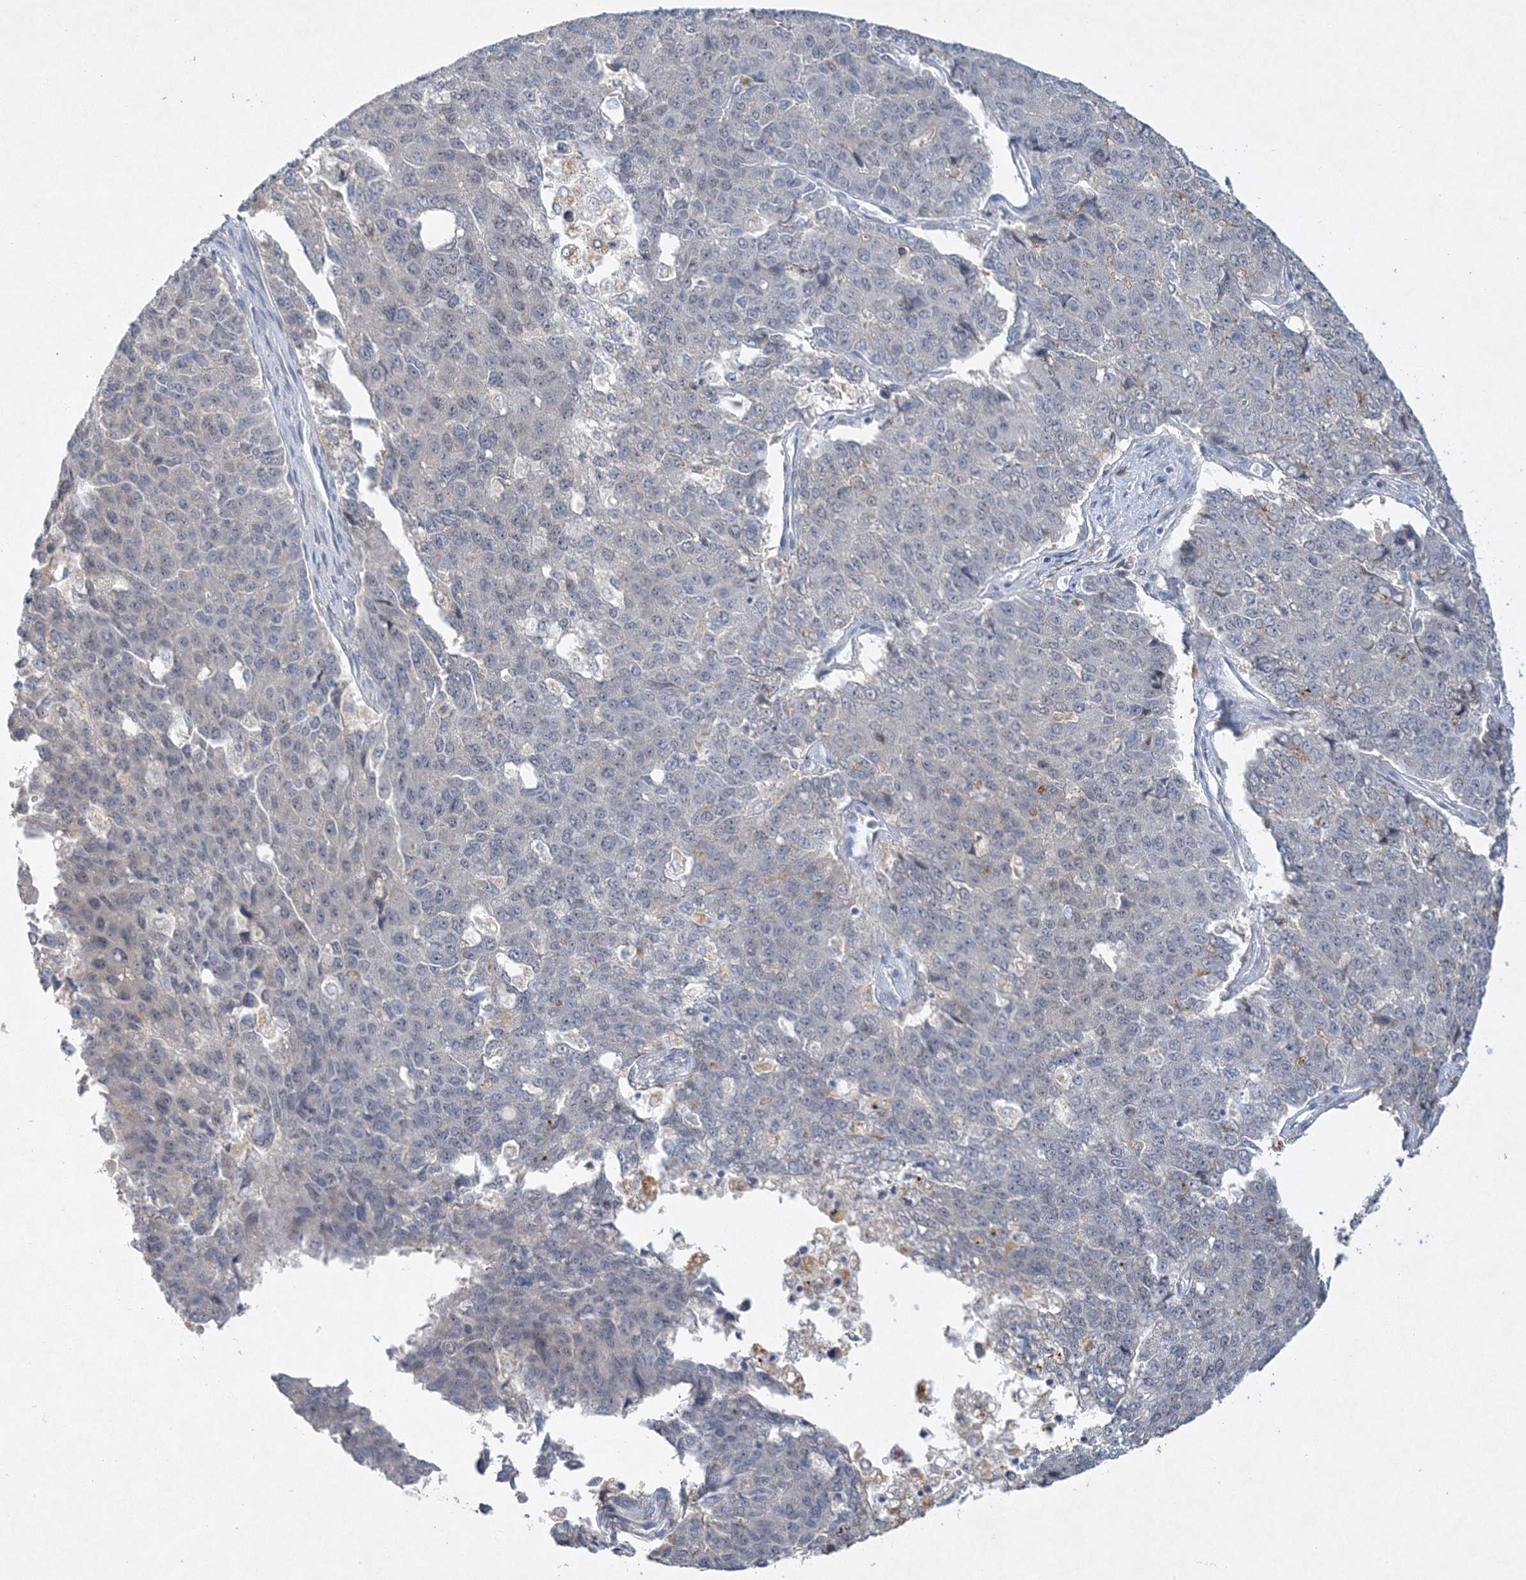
{"staining": {"intensity": "negative", "quantity": "none", "location": "none"}, "tissue": "pancreatic cancer", "cell_type": "Tumor cells", "image_type": "cancer", "snomed": [{"axis": "morphology", "description": "Adenocarcinoma, NOS"}, {"axis": "topography", "description": "Pancreas"}], "caption": "Immunohistochemistry histopathology image of human pancreatic cancer (adenocarcinoma) stained for a protein (brown), which demonstrates no staining in tumor cells.", "gene": "MAT2B", "patient": {"sex": "male", "age": 50}}